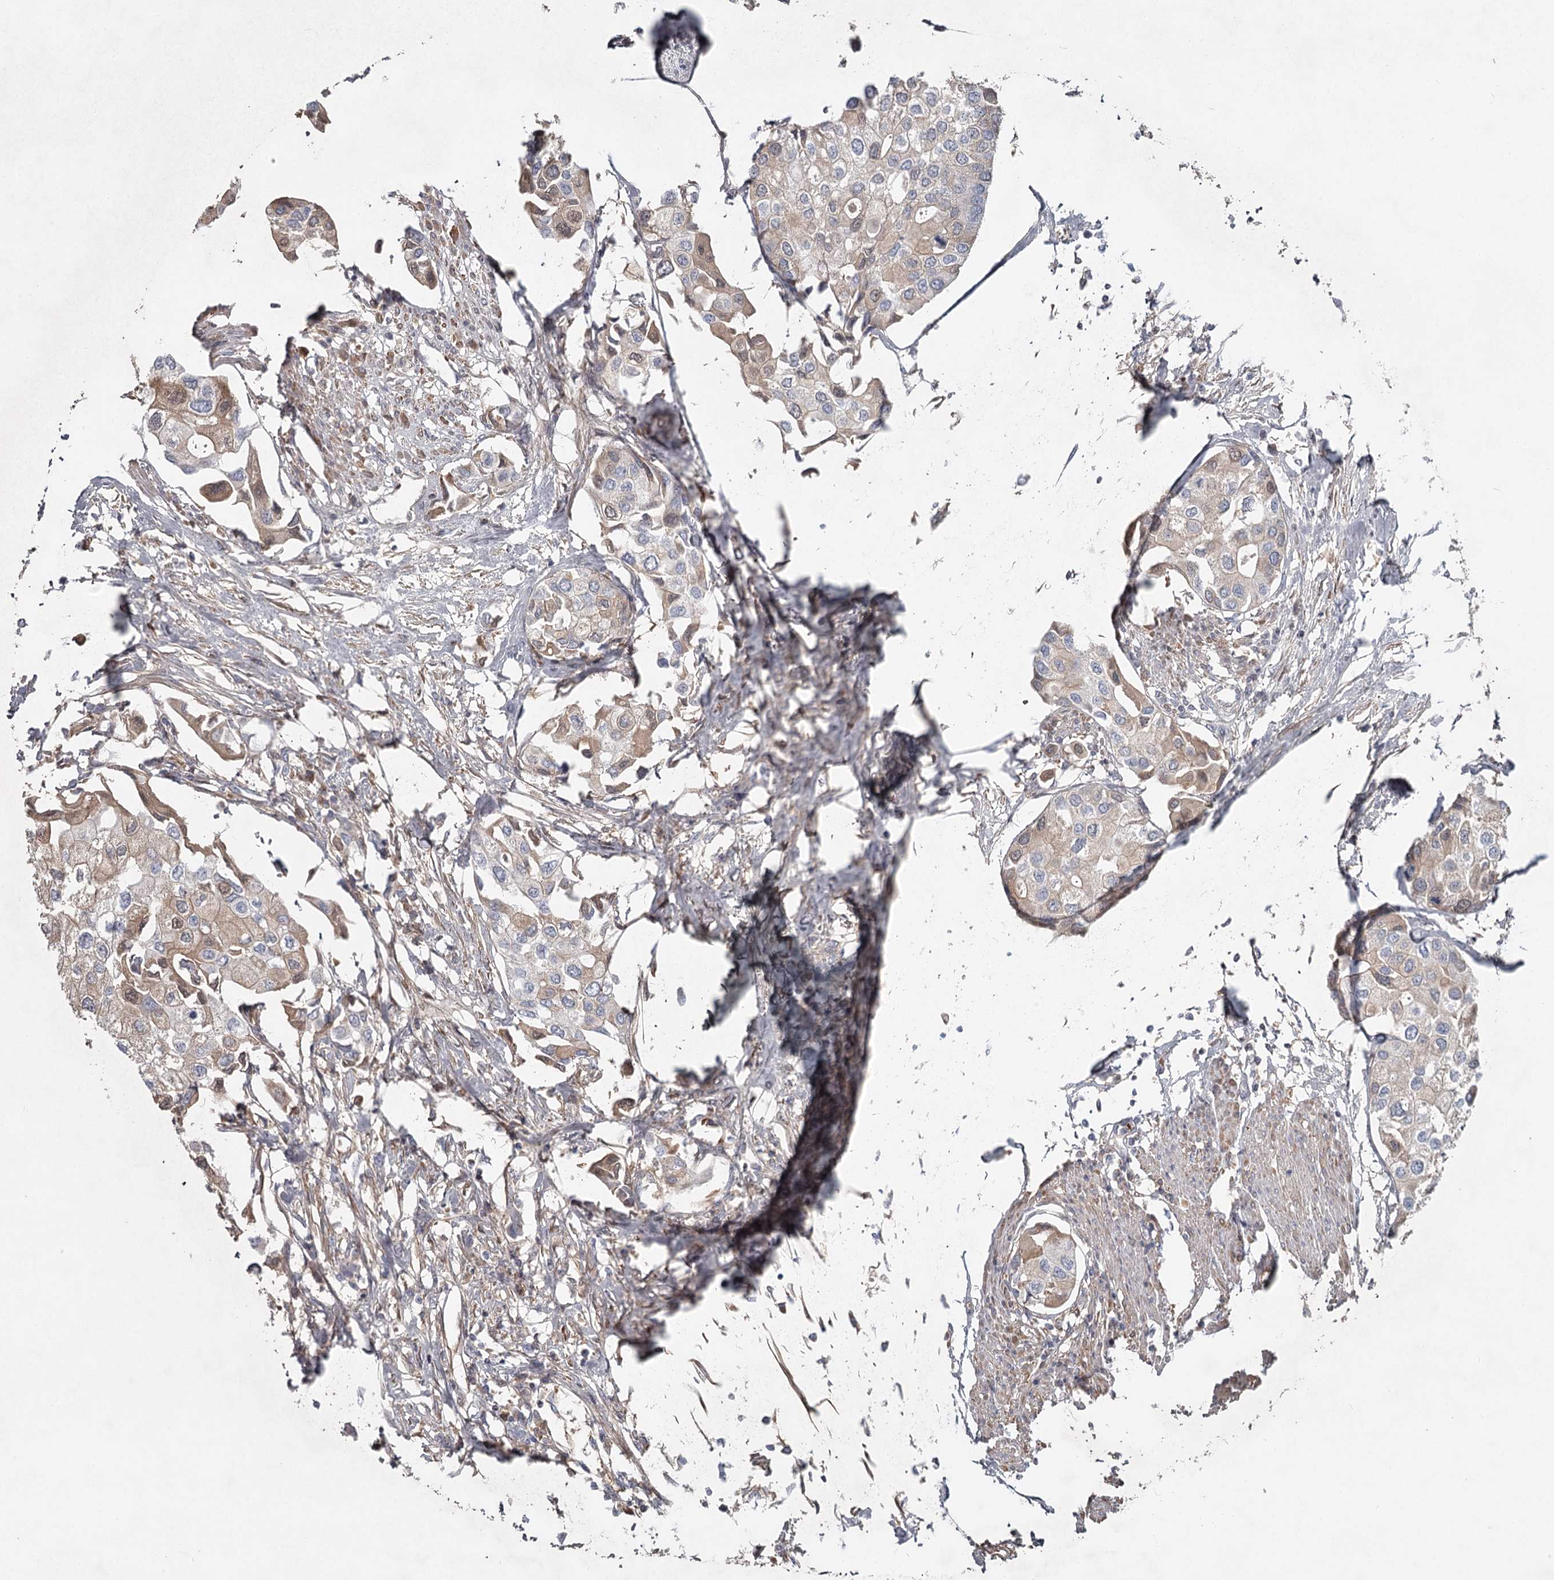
{"staining": {"intensity": "moderate", "quantity": "<25%", "location": "cytoplasmic/membranous"}, "tissue": "urothelial cancer", "cell_type": "Tumor cells", "image_type": "cancer", "snomed": [{"axis": "morphology", "description": "Urothelial carcinoma, High grade"}, {"axis": "topography", "description": "Urinary bladder"}], "caption": "High-power microscopy captured an immunohistochemistry histopathology image of urothelial cancer, revealing moderate cytoplasmic/membranous expression in about <25% of tumor cells.", "gene": "DHRS9", "patient": {"sex": "male", "age": 64}}